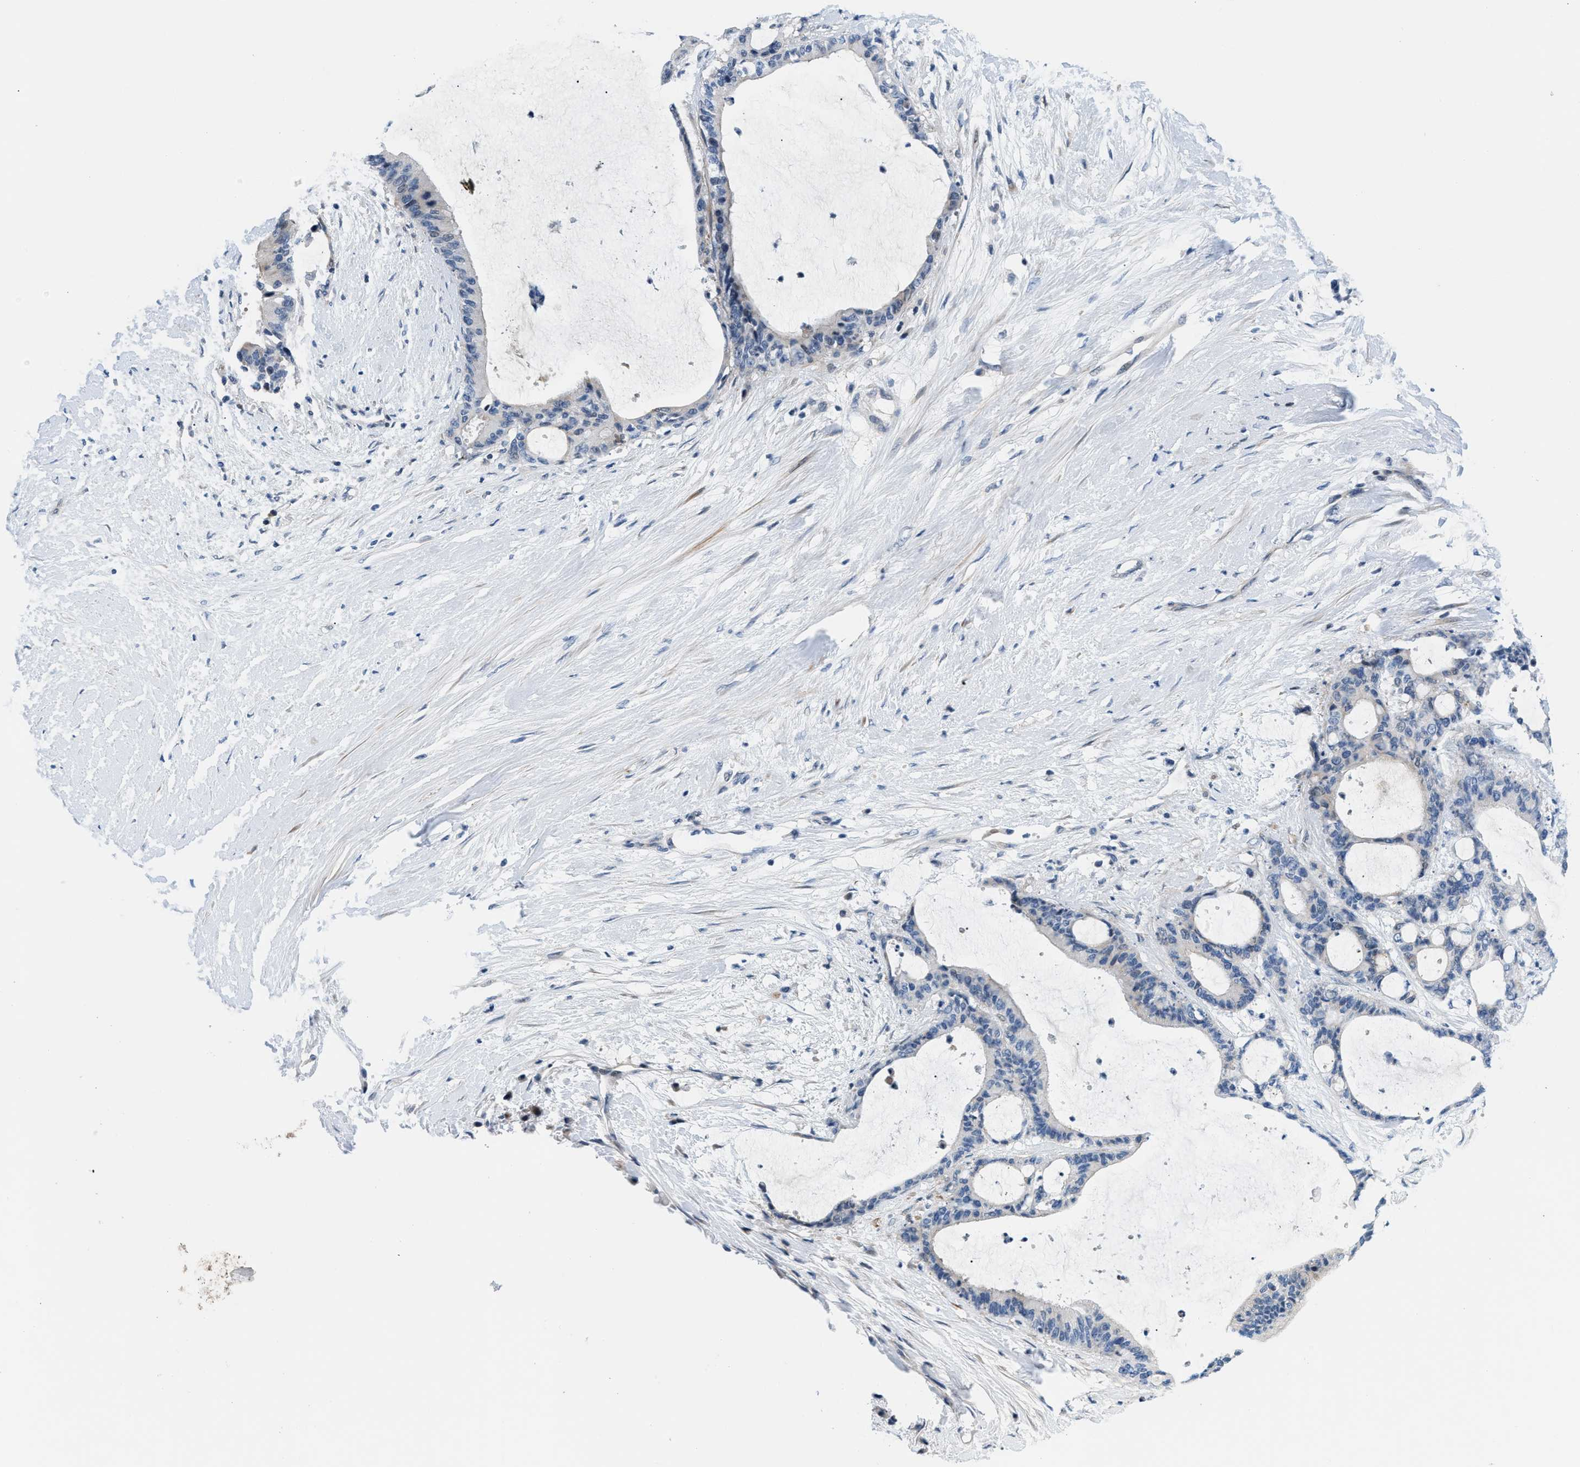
{"staining": {"intensity": "negative", "quantity": "none", "location": "none"}, "tissue": "liver cancer", "cell_type": "Tumor cells", "image_type": "cancer", "snomed": [{"axis": "morphology", "description": "Cholangiocarcinoma"}, {"axis": "topography", "description": "Liver"}], "caption": "An image of human liver cancer is negative for staining in tumor cells. (DAB IHC with hematoxylin counter stain).", "gene": "FDCSP", "patient": {"sex": "female", "age": 73}}